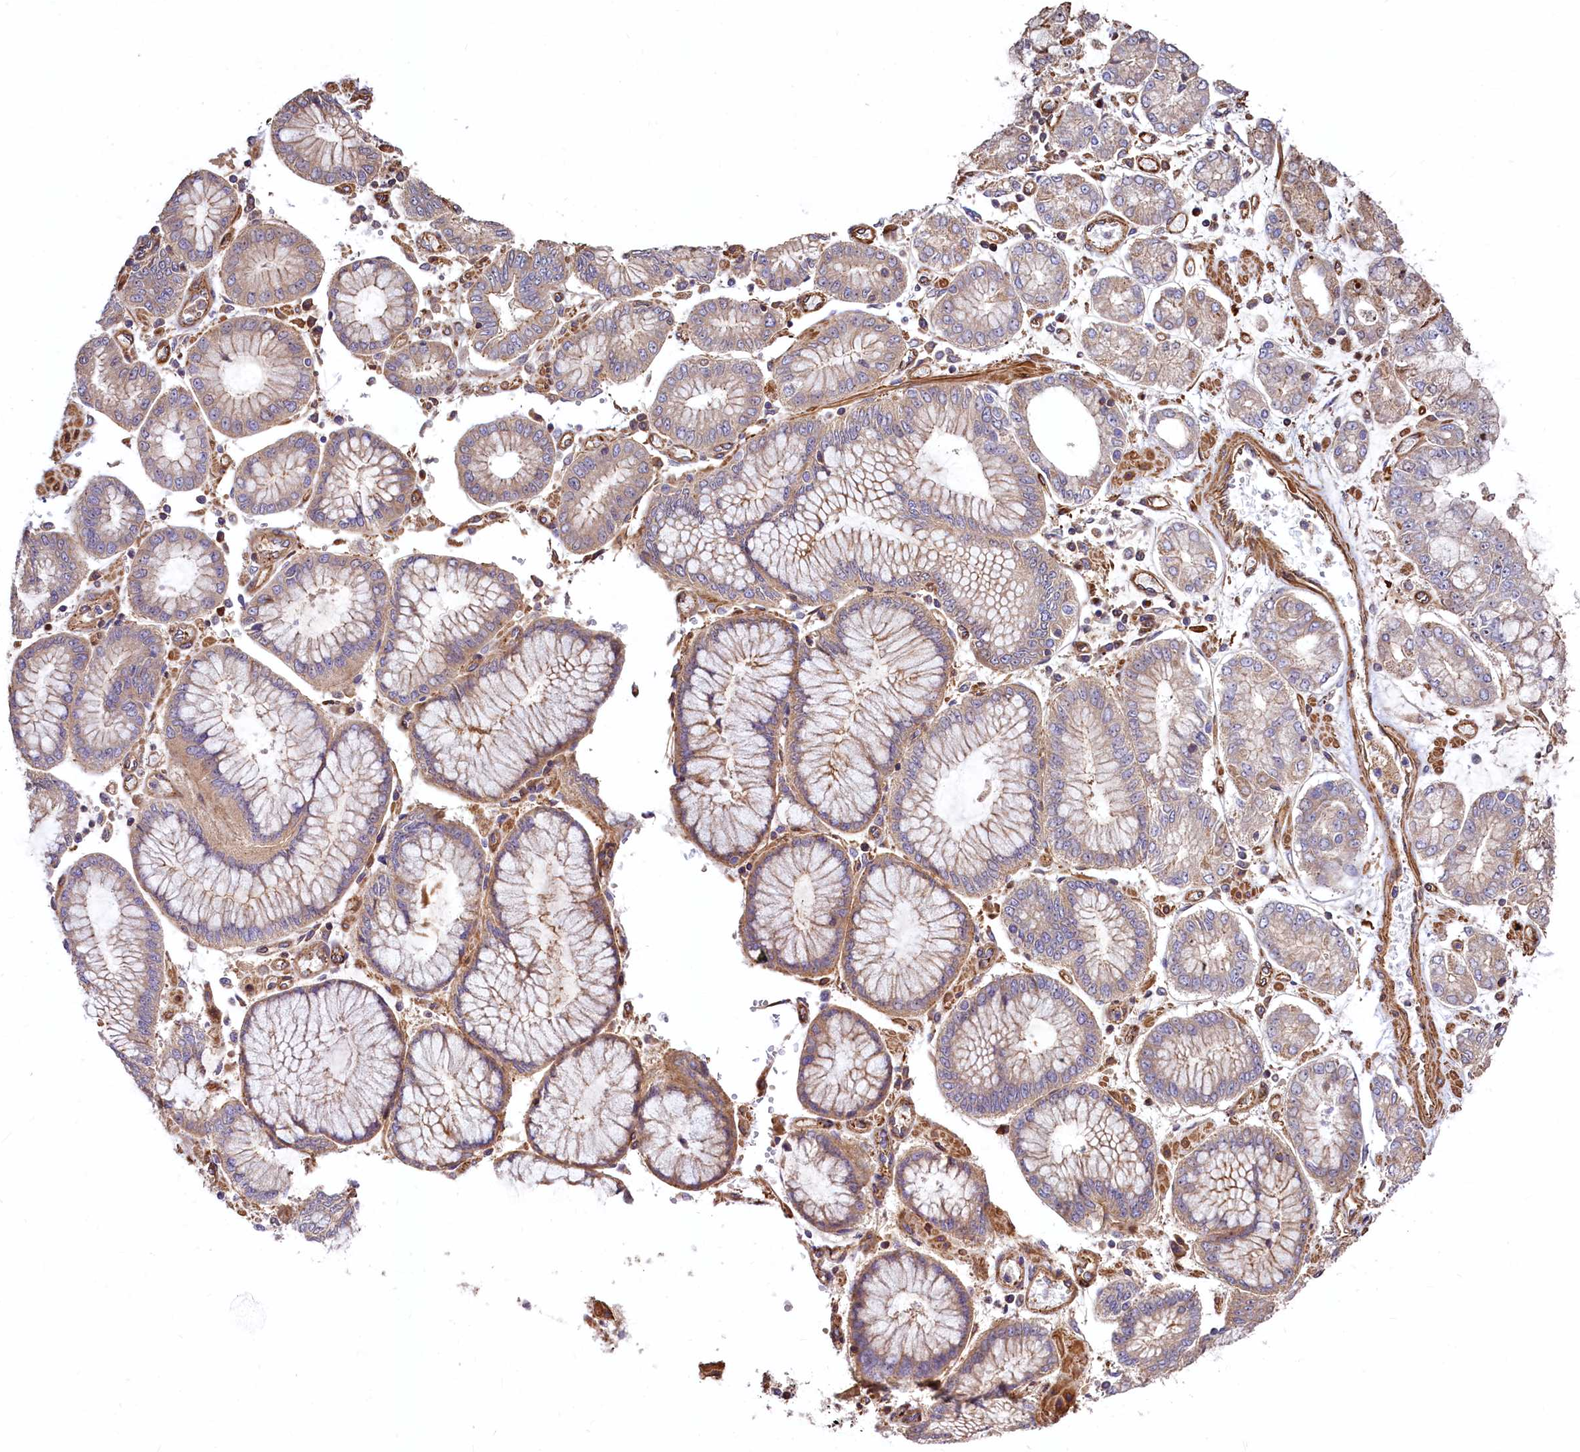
{"staining": {"intensity": "weak", "quantity": ">75%", "location": "cytoplasmic/membranous"}, "tissue": "stomach cancer", "cell_type": "Tumor cells", "image_type": "cancer", "snomed": [{"axis": "morphology", "description": "Adenocarcinoma, NOS"}, {"axis": "topography", "description": "Stomach"}], "caption": "A brown stain highlights weak cytoplasmic/membranous expression of a protein in human stomach cancer (adenocarcinoma) tumor cells.", "gene": "KLHDC4", "patient": {"sex": "male", "age": 76}}